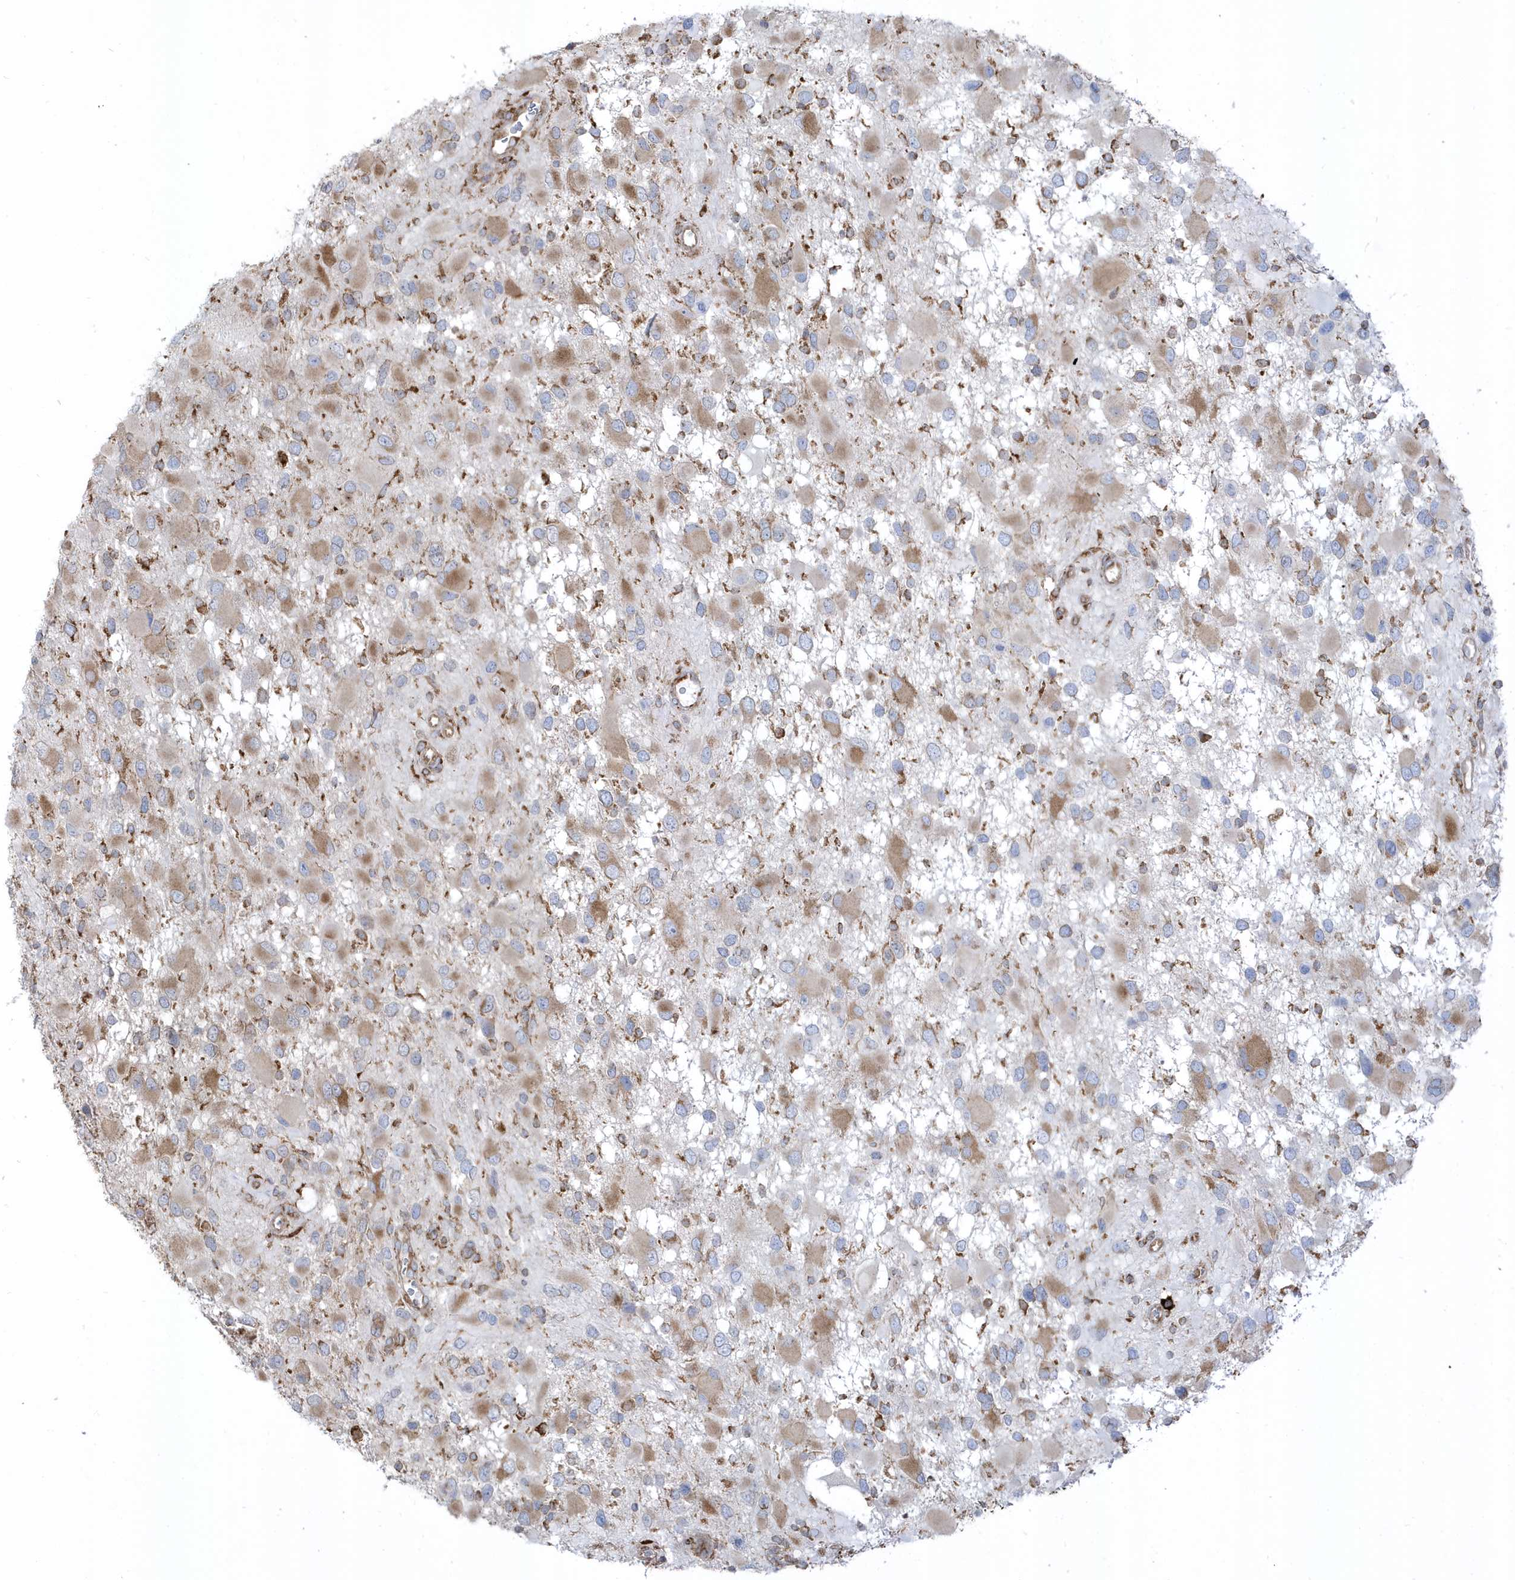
{"staining": {"intensity": "moderate", "quantity": "25%-75%", "location": "cytoplasmic/membranous"}, "tissue": "glioma", "cell_type": "Tumor cells", "image_type": "cancer", "snomed": [{"axis": "morphology", "description": "Glioma, malignant, High grade"}, {"axis": "topography", "description": "Brain"}], "caption": "Protein analysis of high-grade glioma (malignant) tissue demonstrates moderate cytoplasmic/membranous staining in approximately 25%-75% of tumor cells. Using DAB (3,3'-diaminobenzidine) (brown) and hematoxylin (blue) stains, captured at high magnification using brightfield microscopy.", "gene": "PDIA6", "patient": {"sex": "male", "age": 53}}